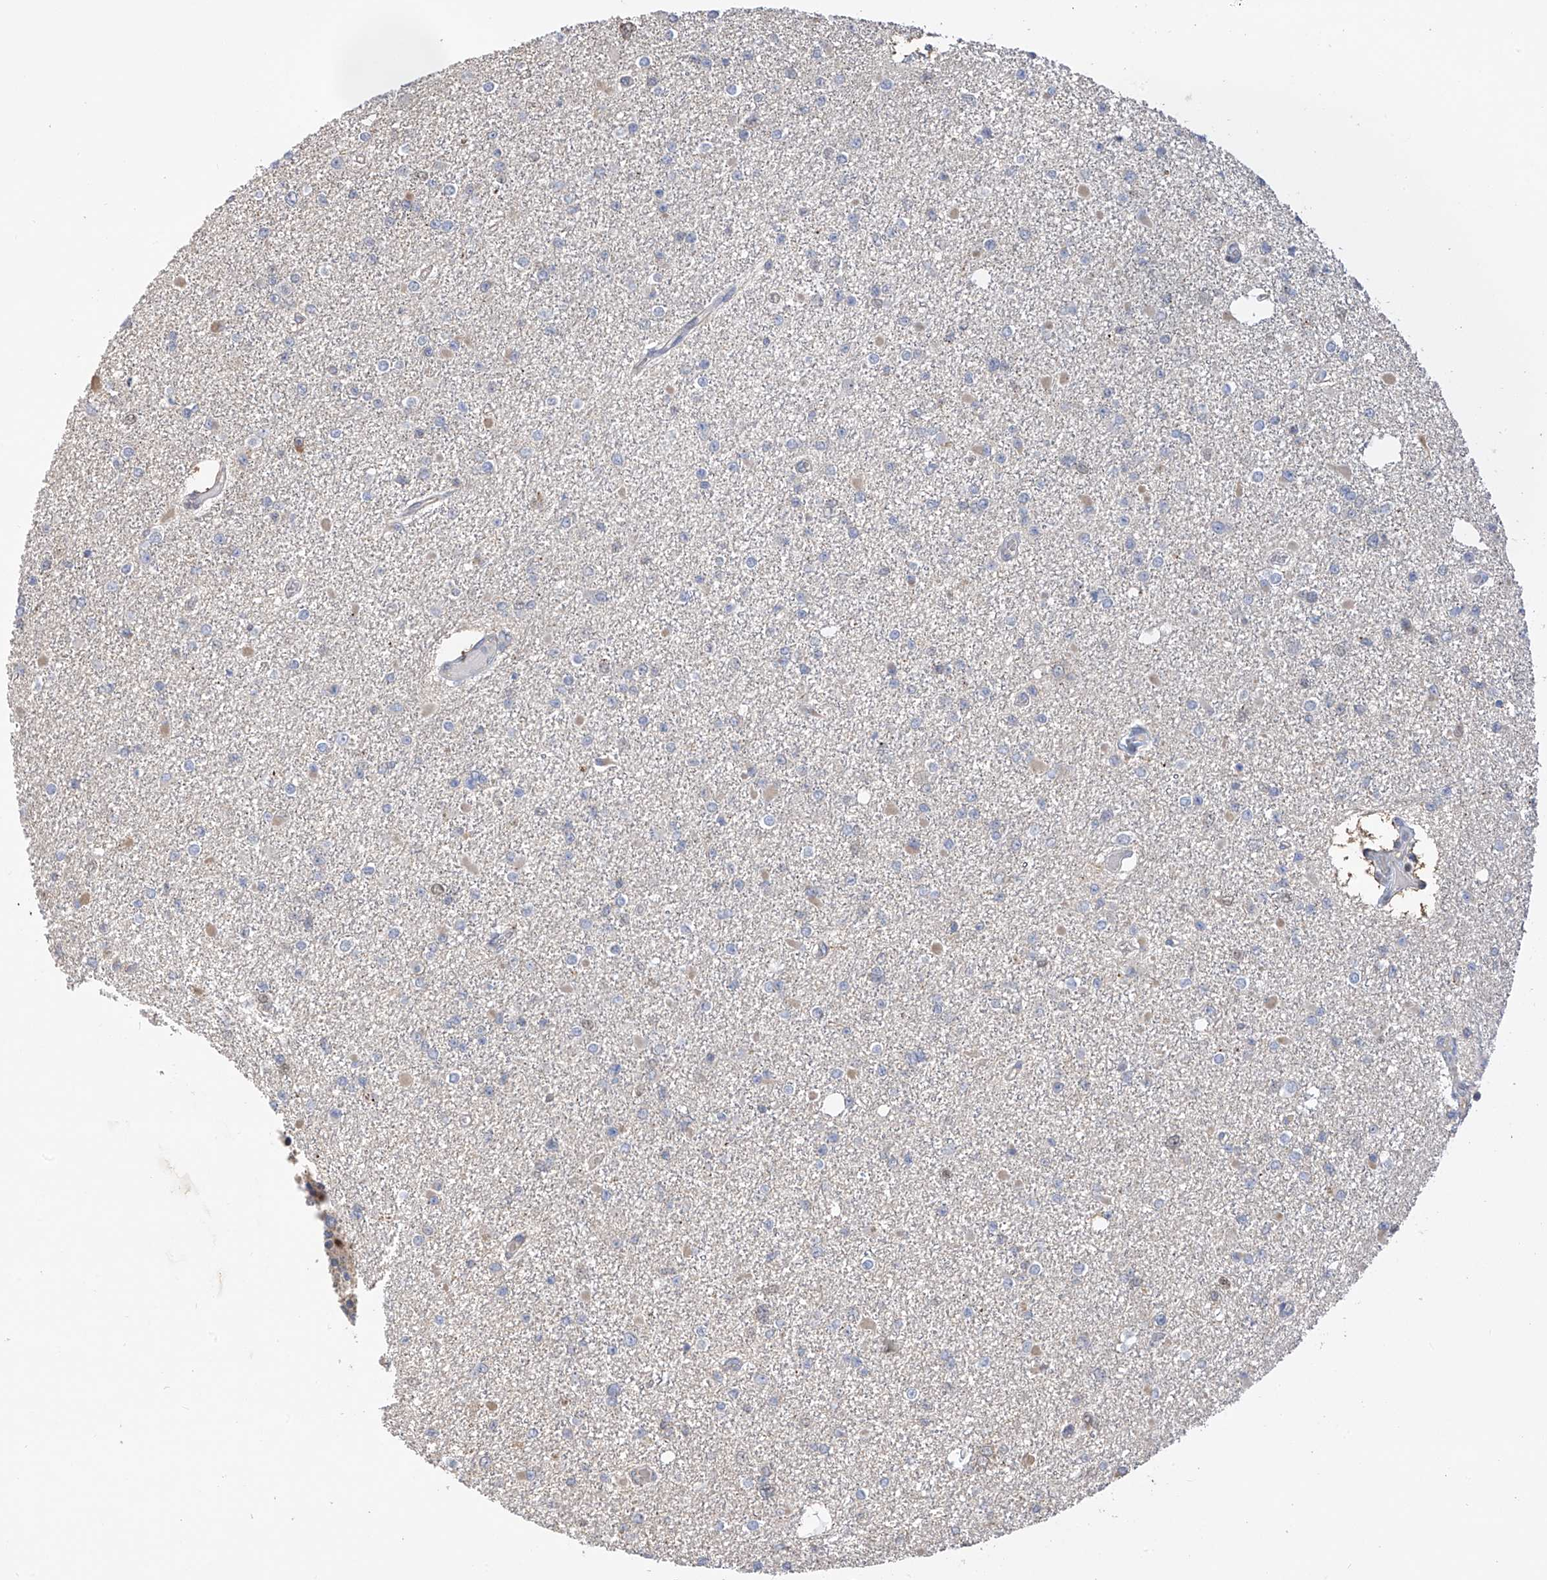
{"staining": {"intensity": "negative", "quantity": "none", "location": "none"}, "tissue": "glioma", "cell_type": "Tumor cells", "image_type": "cancer", "snomed": [{"axis": "morphology", "description": "Glioma, malignant, Low grade"}, {"axis": "topography", "description": "Brain"}], "caption": "An image of glioma stained for a protein exhibits no brown staining in tumor cells. (Immunohistochemistry, brightfield microscopy, high magnification).", "gene": "PMM1", "patient": {"sex": "female", "age": 22}}